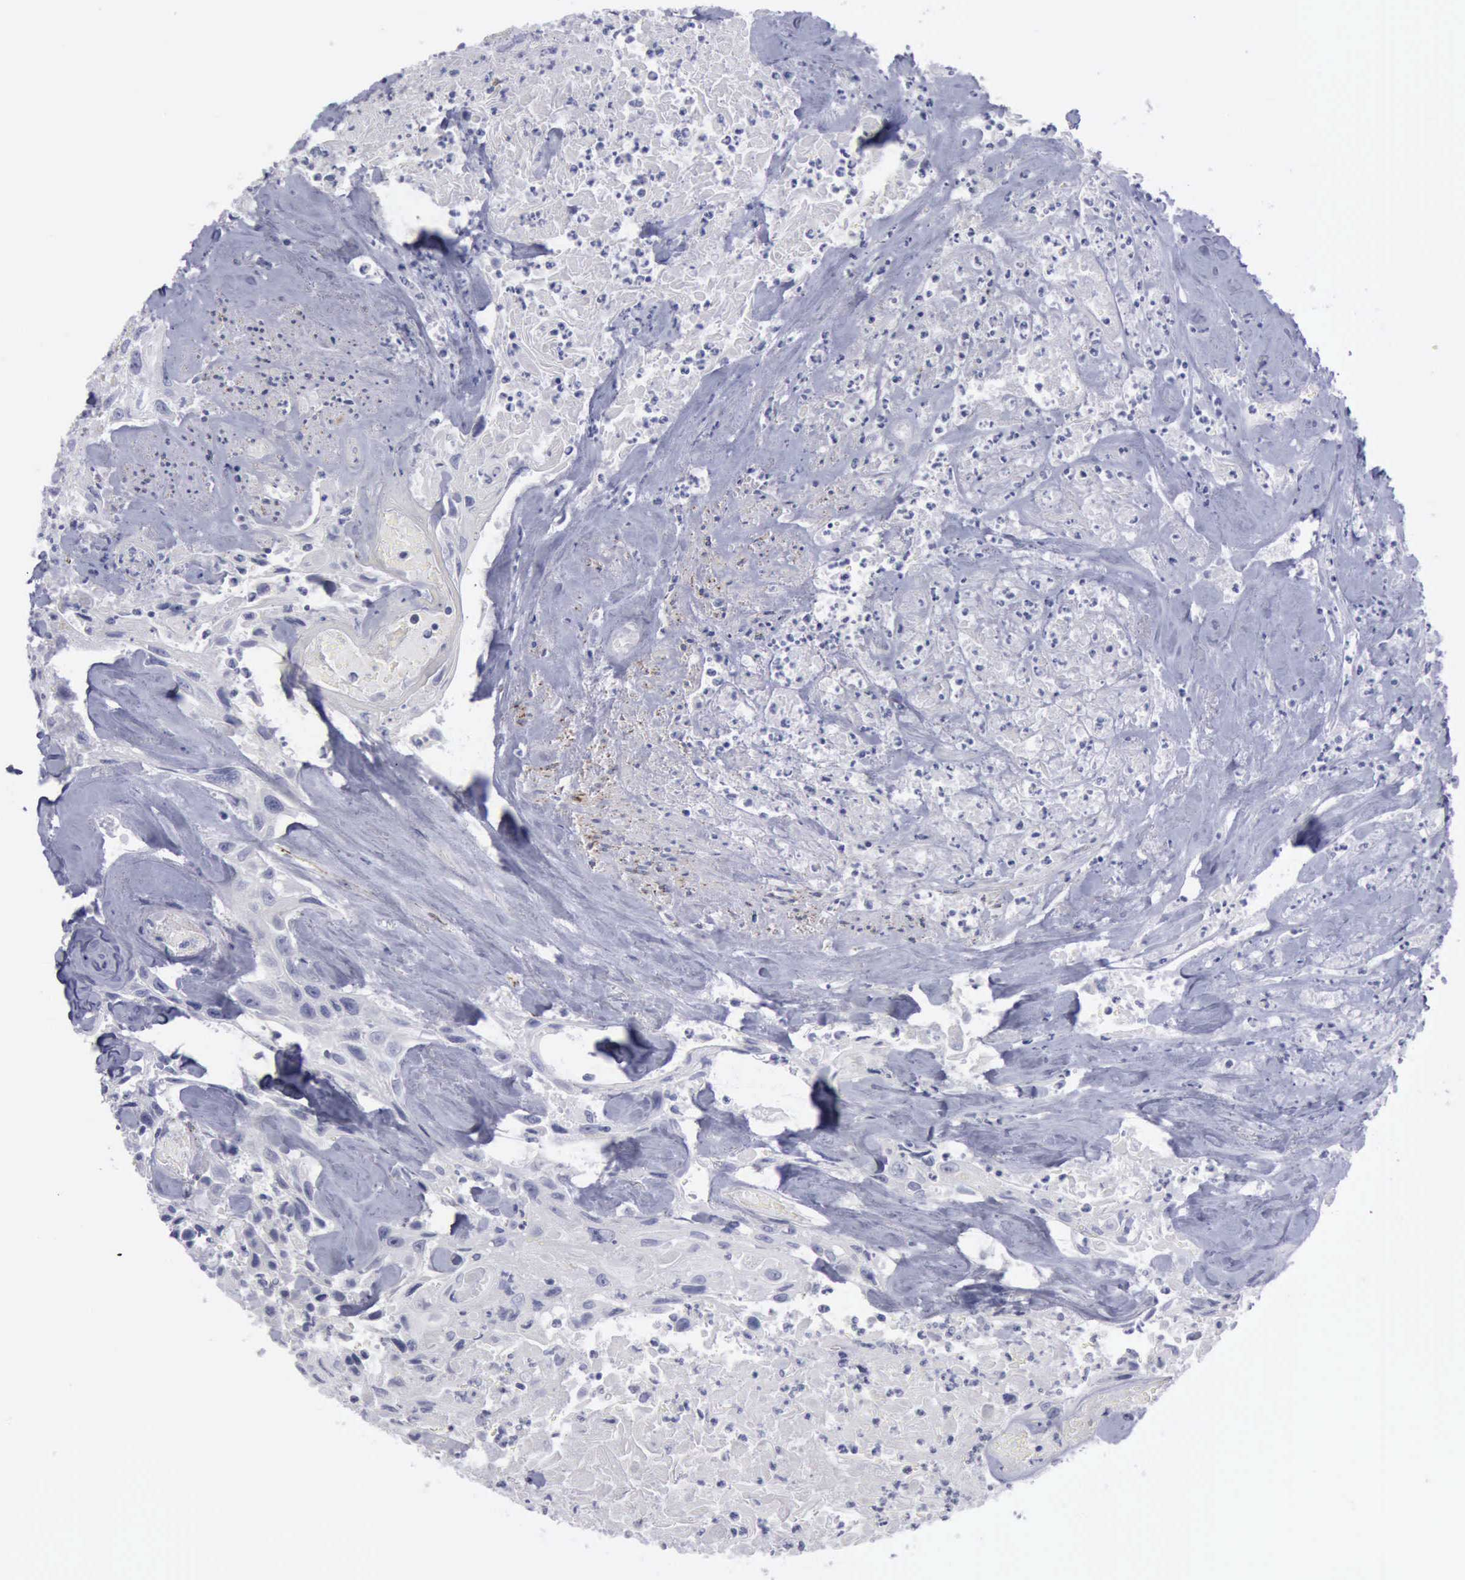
{"staining": {"intensity": "negative", "quantity": "none", "location": "none"}, "tissue": "urothelial cancer", "cell_type": "Tumor cells", "image_type": "cancer", "snomed": [{"axis": "morphology", "description": "Urothelial carcinoma, High grade"}, {"axis": "topography", "description": "Urinary bladder"}], "caption": "There is no significant expression in tumor cells of high-grade urothelial carcinoma. Nuclei are stained in blue.", "gene": "CDH2", "patient": {"sex": "female", "age": 84}}